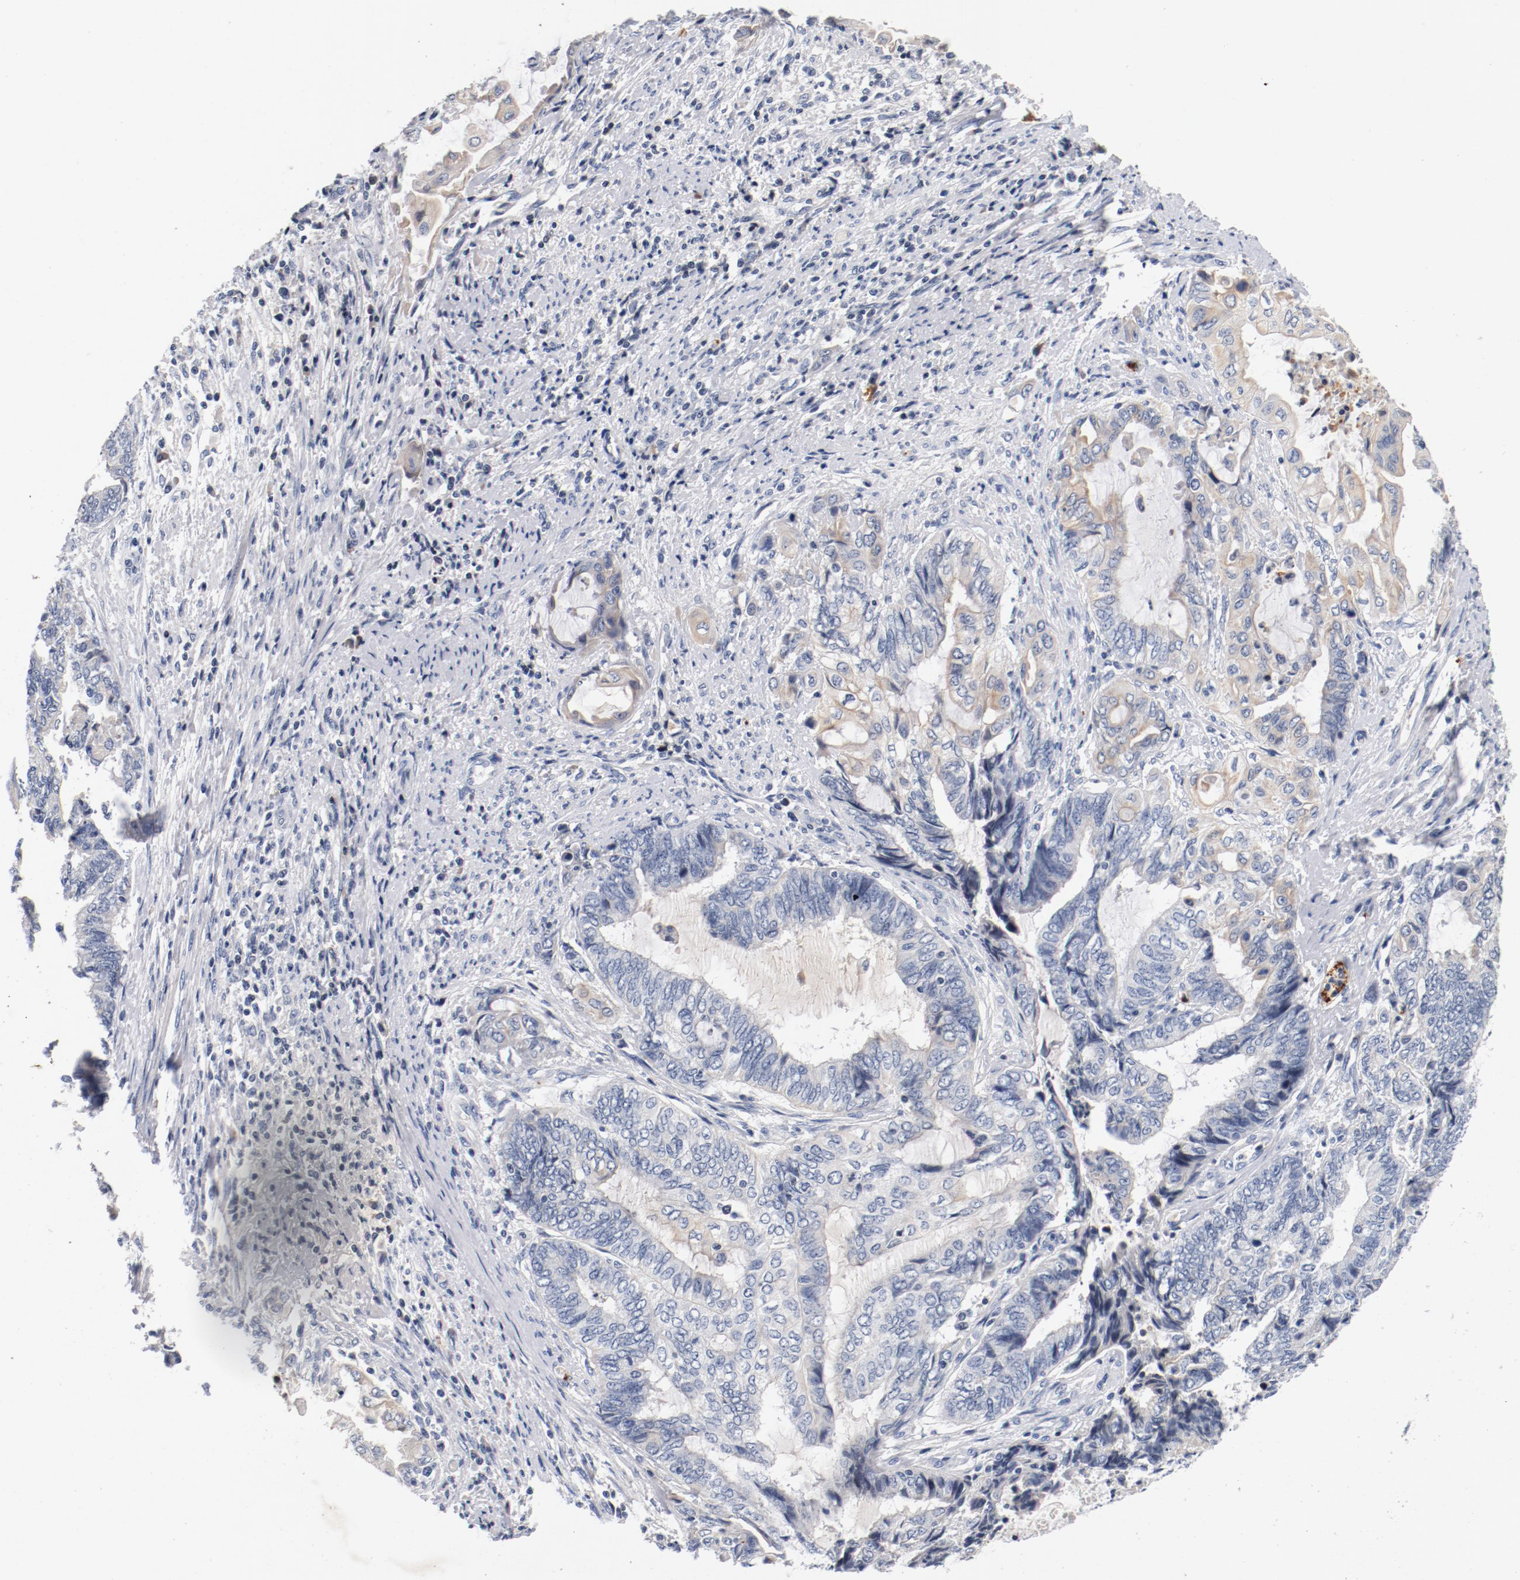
{"staining": {"intensity": "weak", "quantity": "<25%", "location": "cytoplasmic/membranous"}, "tissue": "endometrial cancer", "cell_type": "Tumor cells", "image_type": "cancer", "snomed": [{"axis": "morphology", "description": "Adenocarcinoma, NOS"}, {"axis": "topography", "description": "Uterus"}, {"axis": "topography", "description": "Endometrium"}], "caption": "A high-resolution micrograph shows IHC staining of endometrial cancer, which demonstrates no significant positivity in tumor cells. (Brightfield microscopy of DAB immunohistochemistry (IHC) at high magnification).", "gene": "PIM1", "patient": {"sex": "female", "age": 70}}